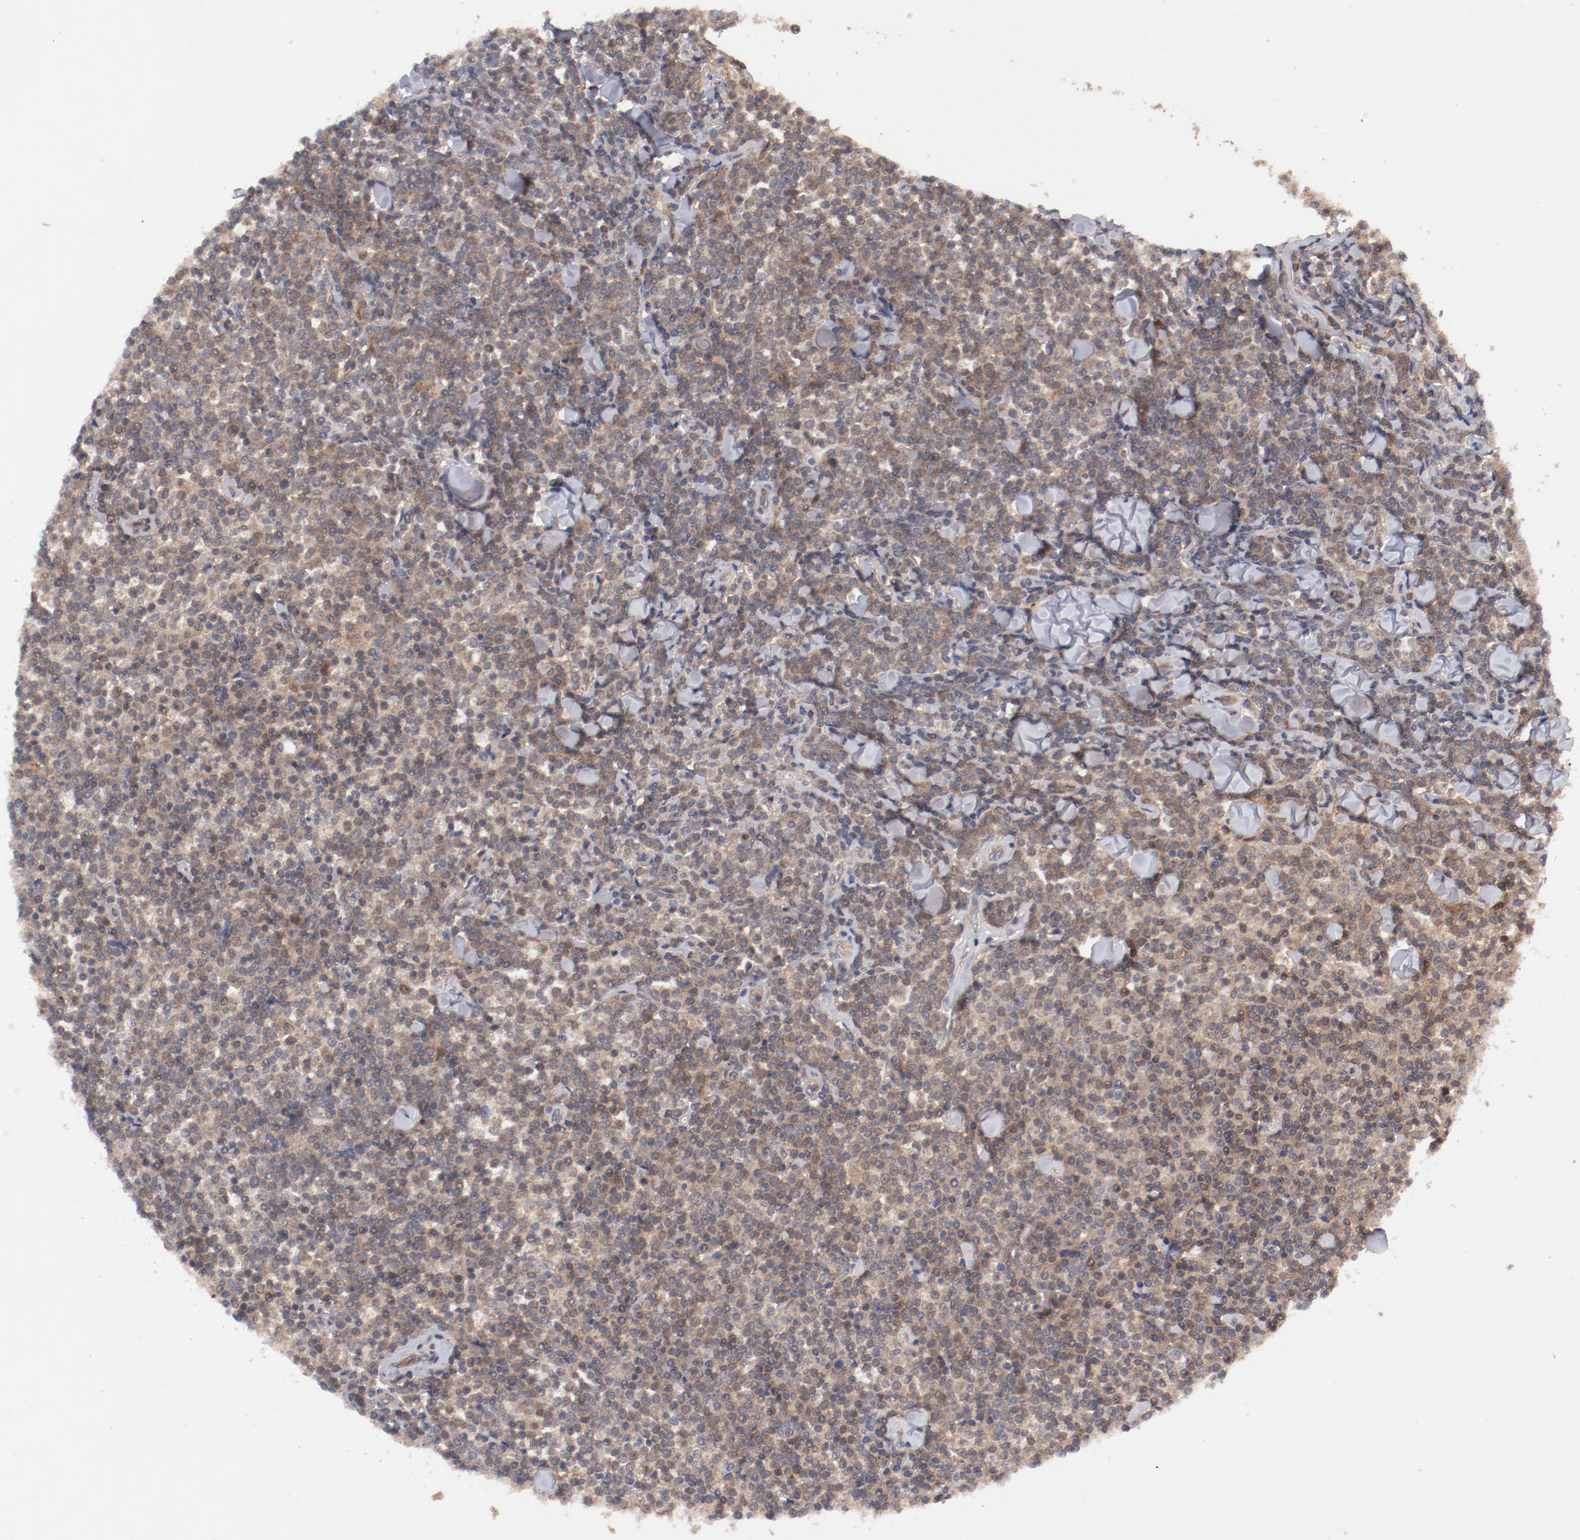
{"staining": {"intensity": "weak", "quantity": ">75%", "location": "cytoplasmic/membranous"}, "tissue": "lymphoma", "cell_type": "Tumor cells", "image_type": "cancer", "snomed": [{"axis": "morphology", "description": "Malignant lymphoma, non-Hodgkin's type, Low grade"}, {"axis": "topography", "description": "Soft tissue"}], "caption": "Lymphoma stained with a protein marker shows weak staining in tumor cells.", "gene": "GUF1", "patient": {"sex": "male", "age": 92}}